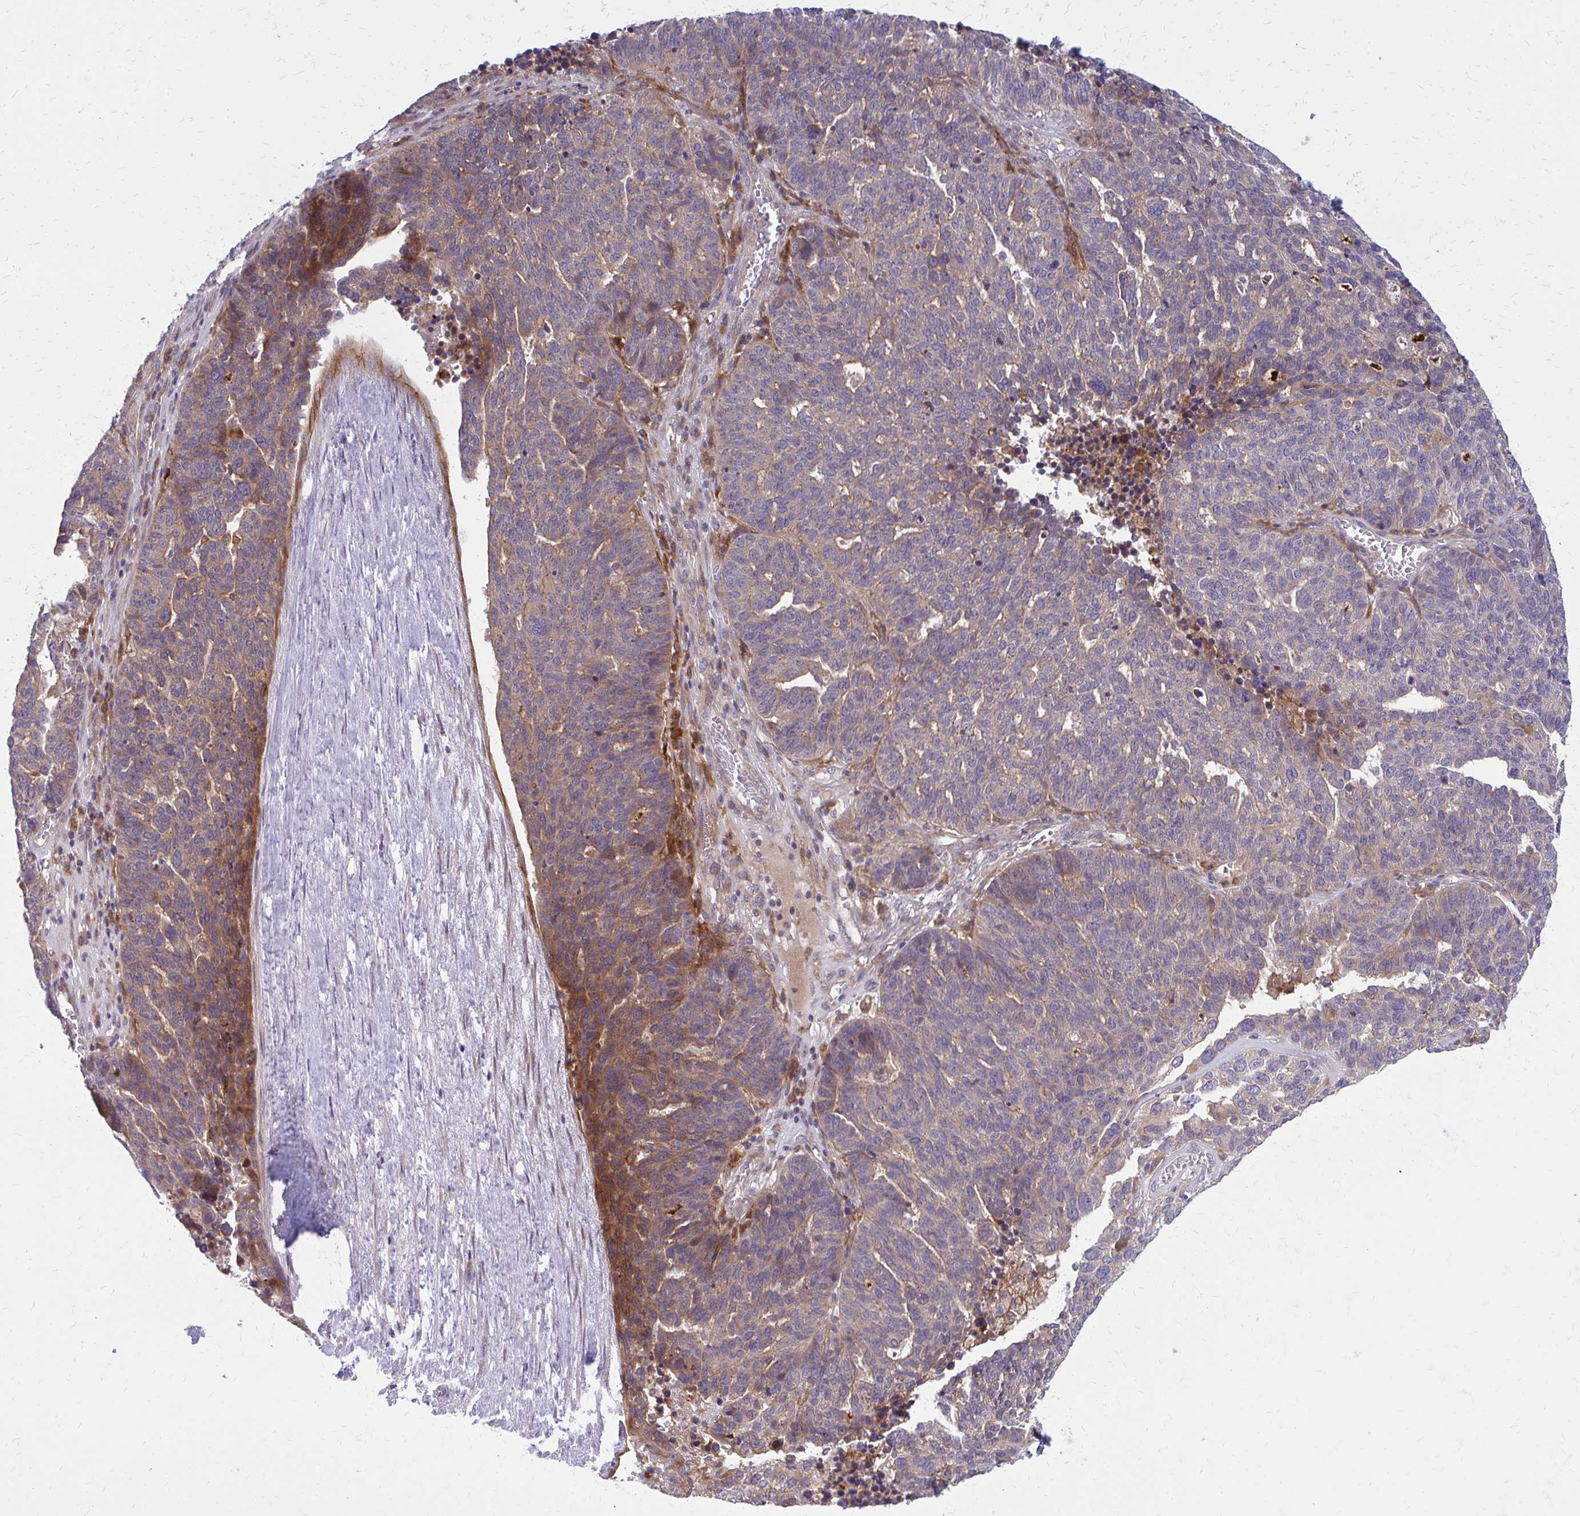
{"staining": {"intensity": "moderate", "quantity": "<25%", "location": "cytoplasmic/membranous"}, "tissue": "ovarian cancer", "cell_type": "Tumor cells", "image_type": "cancer", "snomed": [{"axis": "morphology", "description": "Cystadenocarcinoma, serous, NOS"}, {"axis": "topography", "description": "Ovary"}], "caption": "Tumor cells show low levels of moderate cytoplasmic/membranous expression in approximately <25% of cells in serous cystadenocarcinoma (ovarian).", "gene": "OXNAD1", "patient": {"sex": "female", "age": 59}}